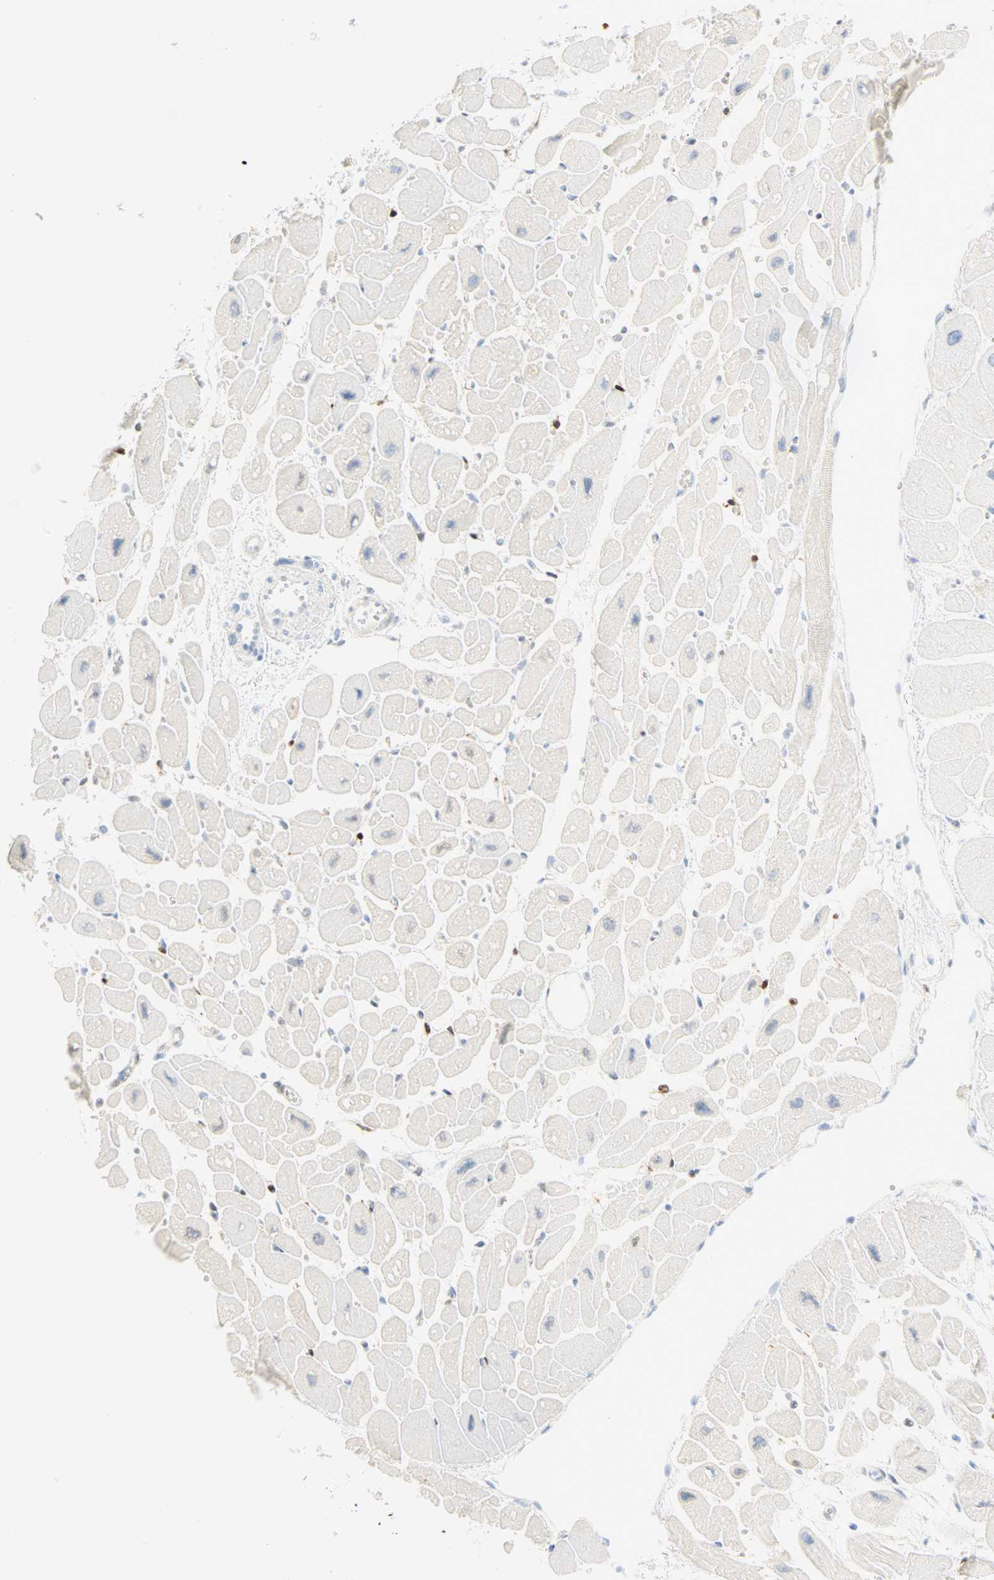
{"staining": {"intensity": "negative", "quantity": "none", "location": "none"}, "tissue": "heart muscle", "cell_type": "Cardiomyocytes", "image_type": "normal", "snomed": [{"axis": "morphology", "description": "Normal tissue, NOS"}, {"axis": "topography", "description": "Heart"}], "caption": "A high-resolution image shows immunohistochemistry staining of normal heart muscle, which reveals no significant positivity in cardiomyocytes. (DAB IHC, high magnification).", "gene": "SELENBP1", "patient": {"sex": "female", "age": 54}}